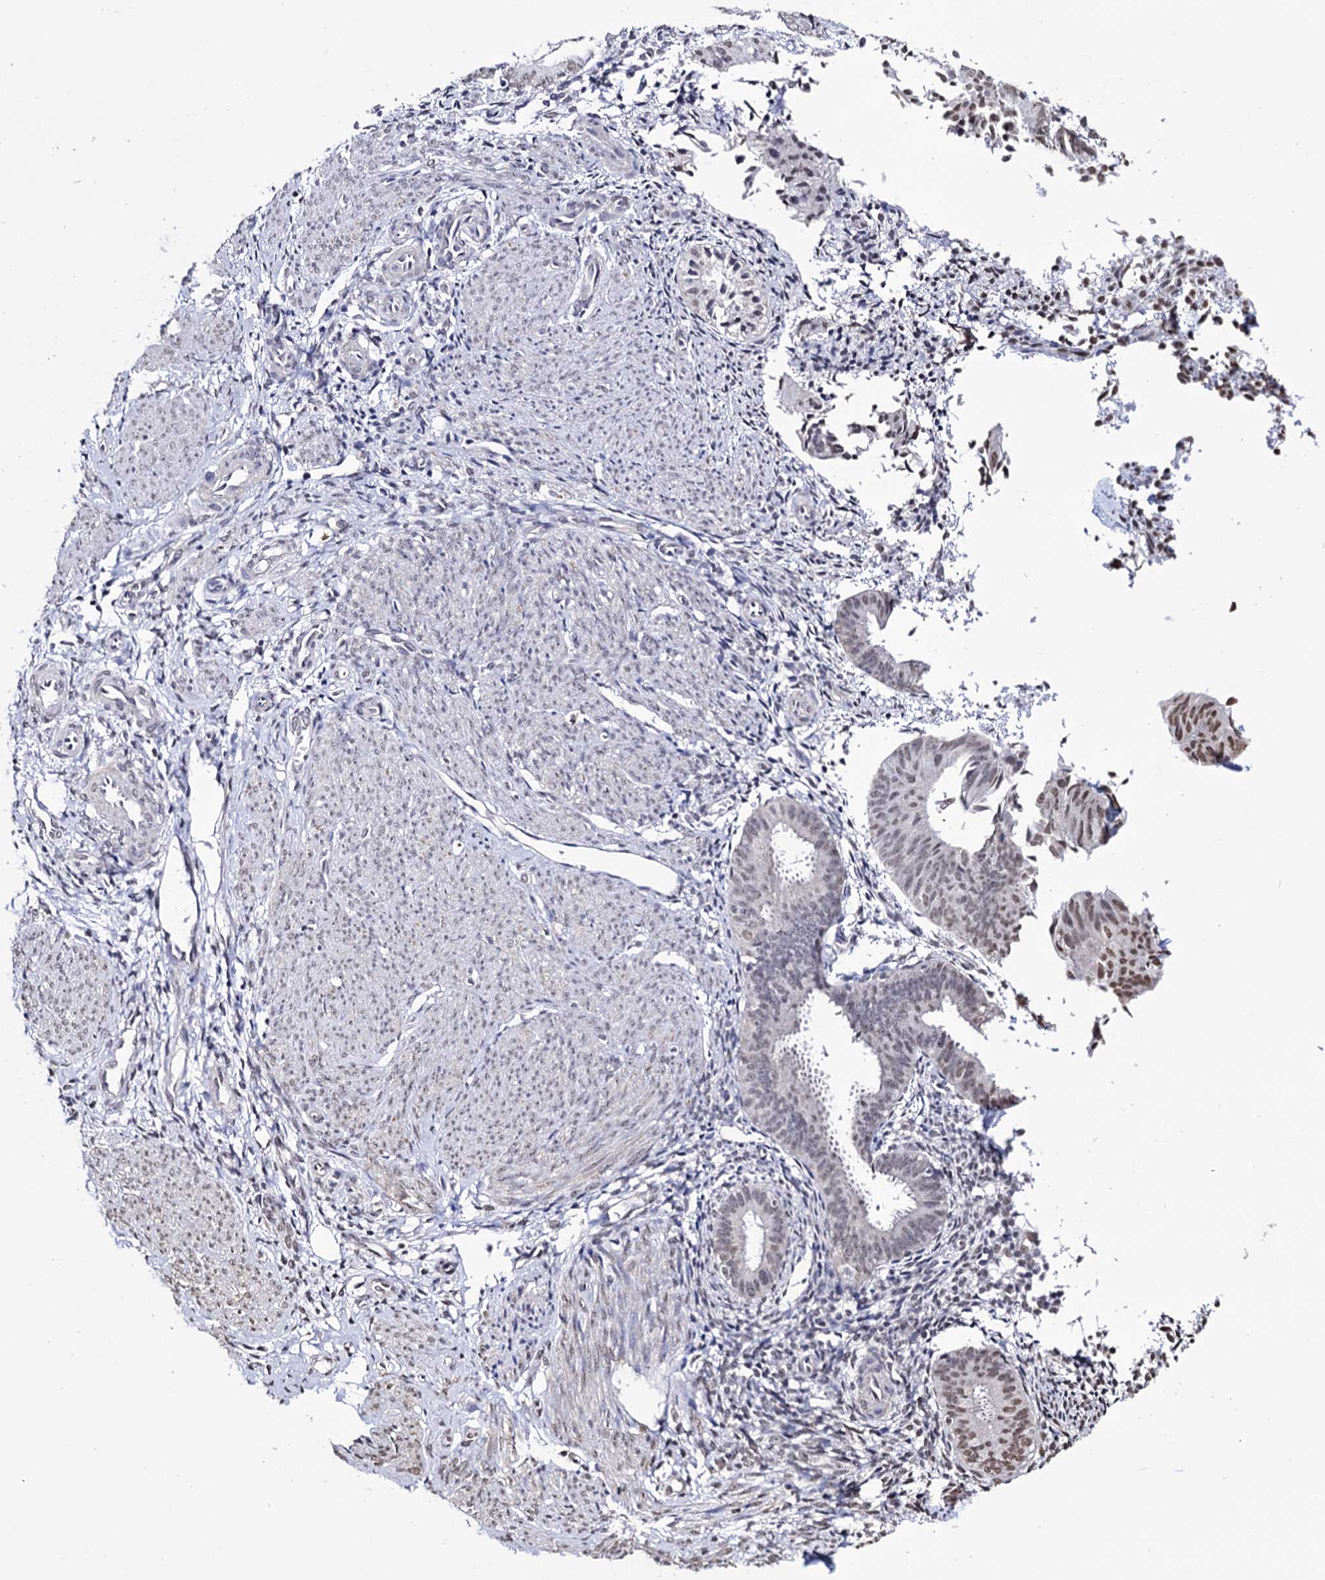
{"staining": {"intensity": "weak", "quantity": "25%-75%", "location": "cytoplasmic/membranous"}, "tissue": "endometrium", "cell_type": "Cells in endometrial stroma", "image_type": "normal", "snomed": [{"axis": "morphology", "description": "Normal tissue, NOS"}, {"axis": "topography", "description": "Uterus"}, {"axis": "topography", "description": "Endometrium"}], "caption": "Protein staining exhibits weak cytoplasmic/membranous positivity in approximately 25%-75% of cells in endometrial stroma in normal endometrium. The staining is performed using DAB (3,3'-diaminobenzidine) brown chromogen to label protein expression. The nuclei are counter-stained blue using hematoxylin.", "gene": "ABHD10", "patient": {"sex": "female", "age": 48}}